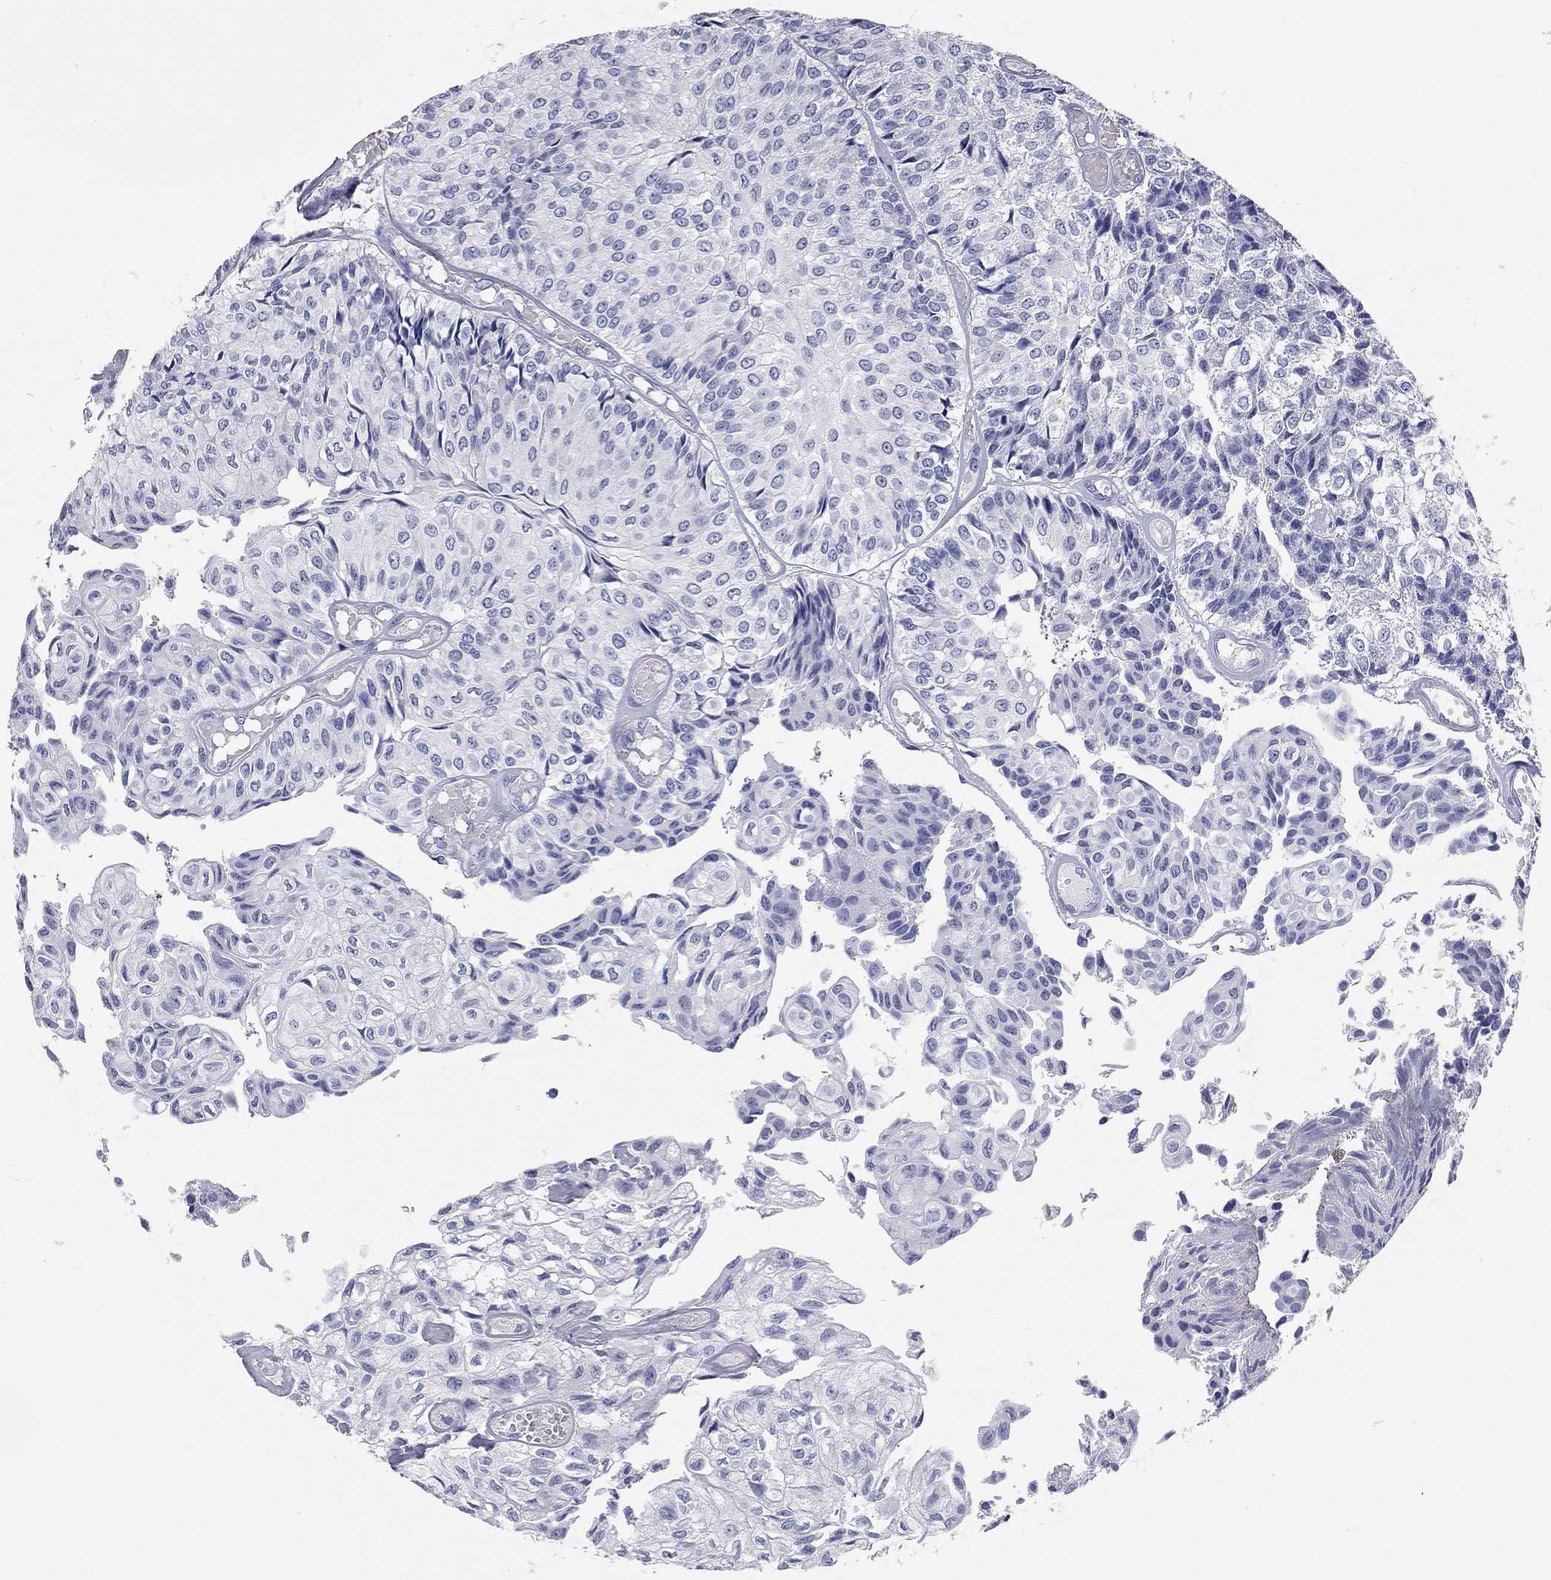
{"staining": {"intensity": "negative", "quantity": "none", "location": "none"}, "tissue": "urothelial cancer", "cell_type": "Tumor cells", "image_type": "cancer", "snomed": [{"axis": "morphology", "description": "Urothelial carcinoma, Low grade"}, {"axis": "topography", "description": "Urinary bladder"}], "caption": "This is an IHC micrograph of low-grade urothelial carcinoma. There is no expression in tumor cells.", "gene": "TMEM221", "patient": {"sex": "male", "age": 89}}